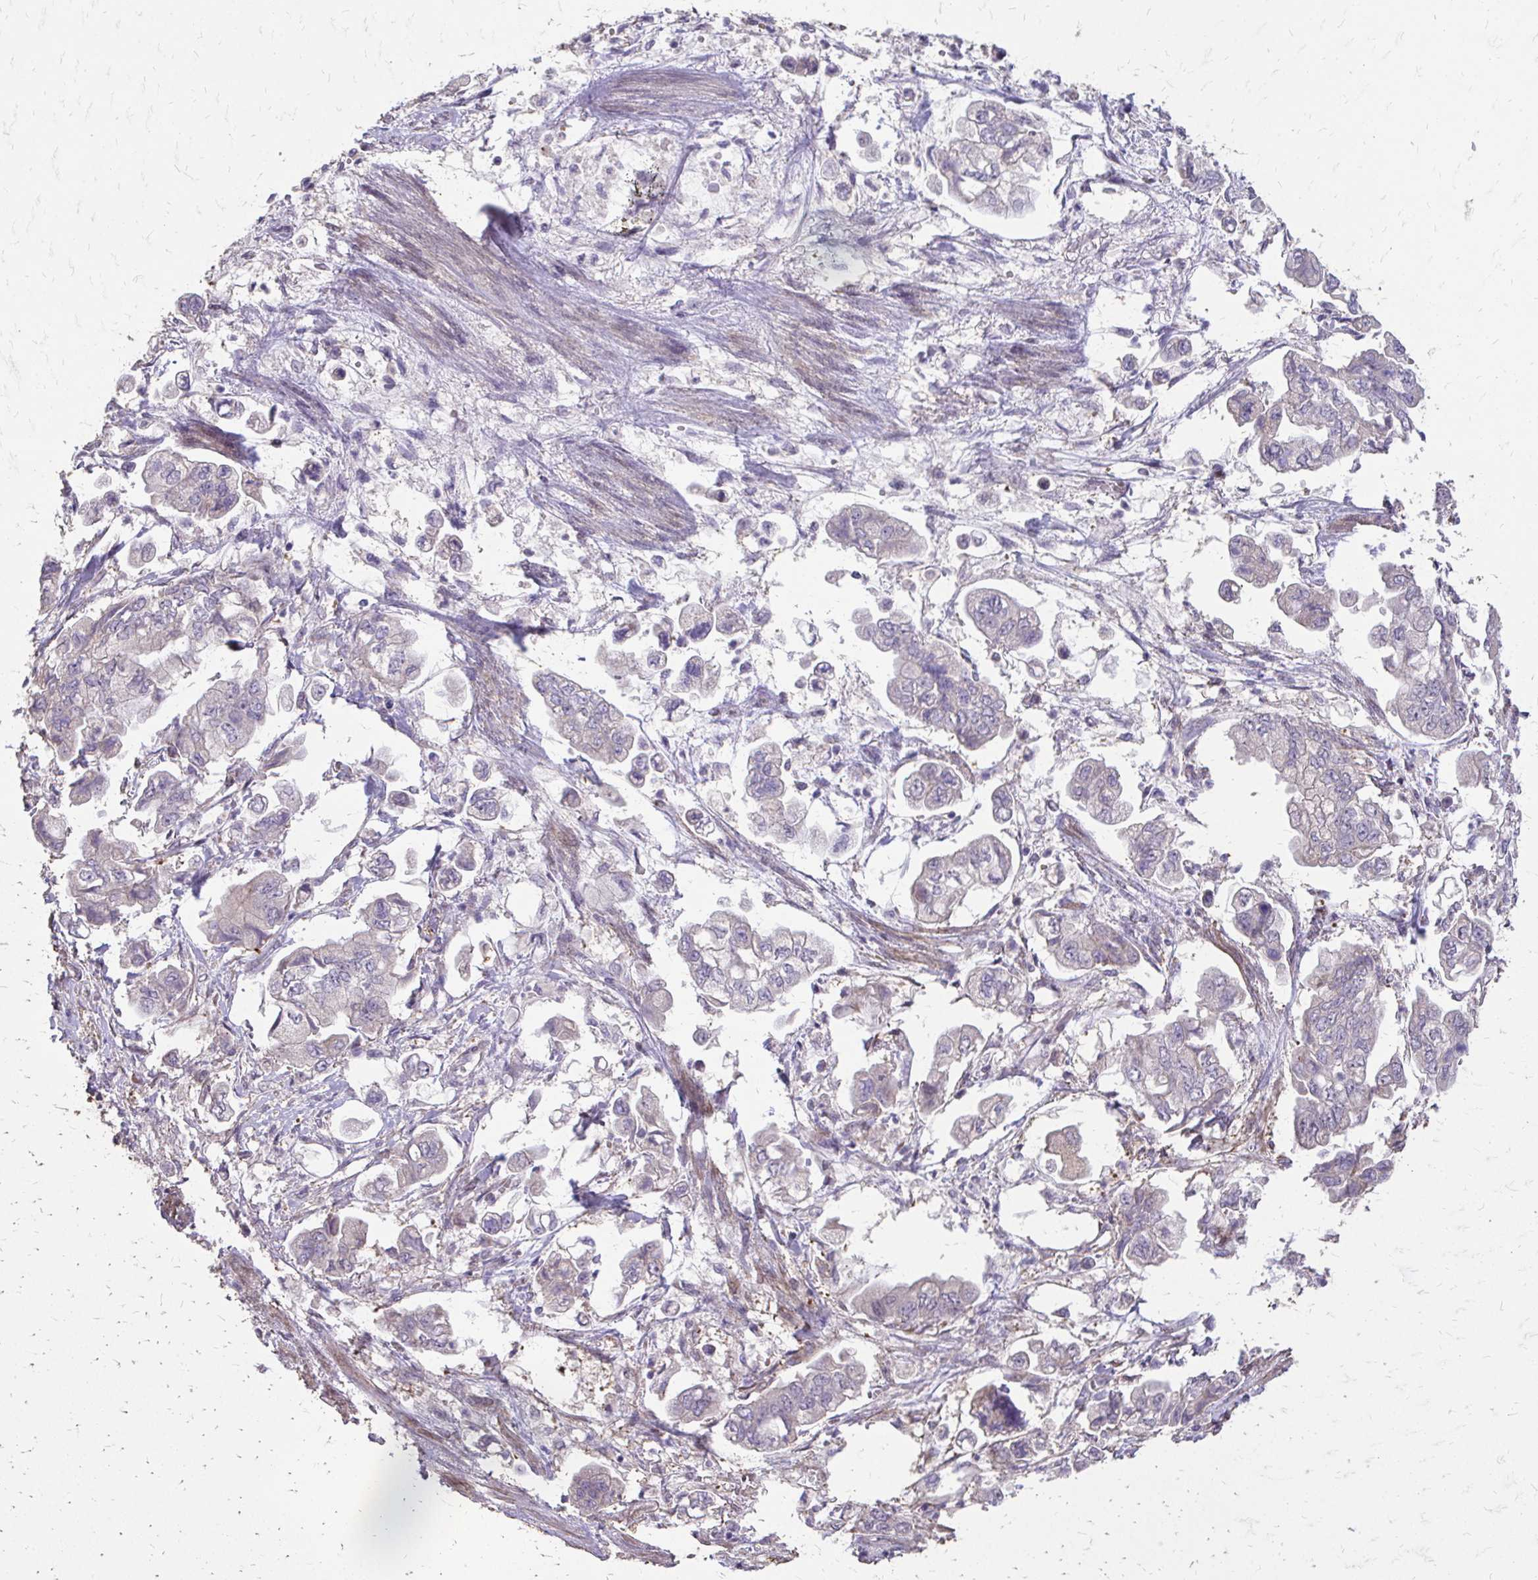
{"staining": {"intensity": "negative", "quantity": "none", "location": "none"}, "tissue": "stomach cancer", "cell_type": "Tumor cells", "image_type": "cancer", "snomed": [{"axis": "morphology", "description": "Adenocarcinoma, NOS"}, {"axis": "topography", "description": "Stomach"}], "caption": "Photomicrograph shows no protein staining in tumor cells of adenocarcinoma (stomach) tissue.", "gene": "MYORG", "patient": {"sex": "male", "age": 62}}